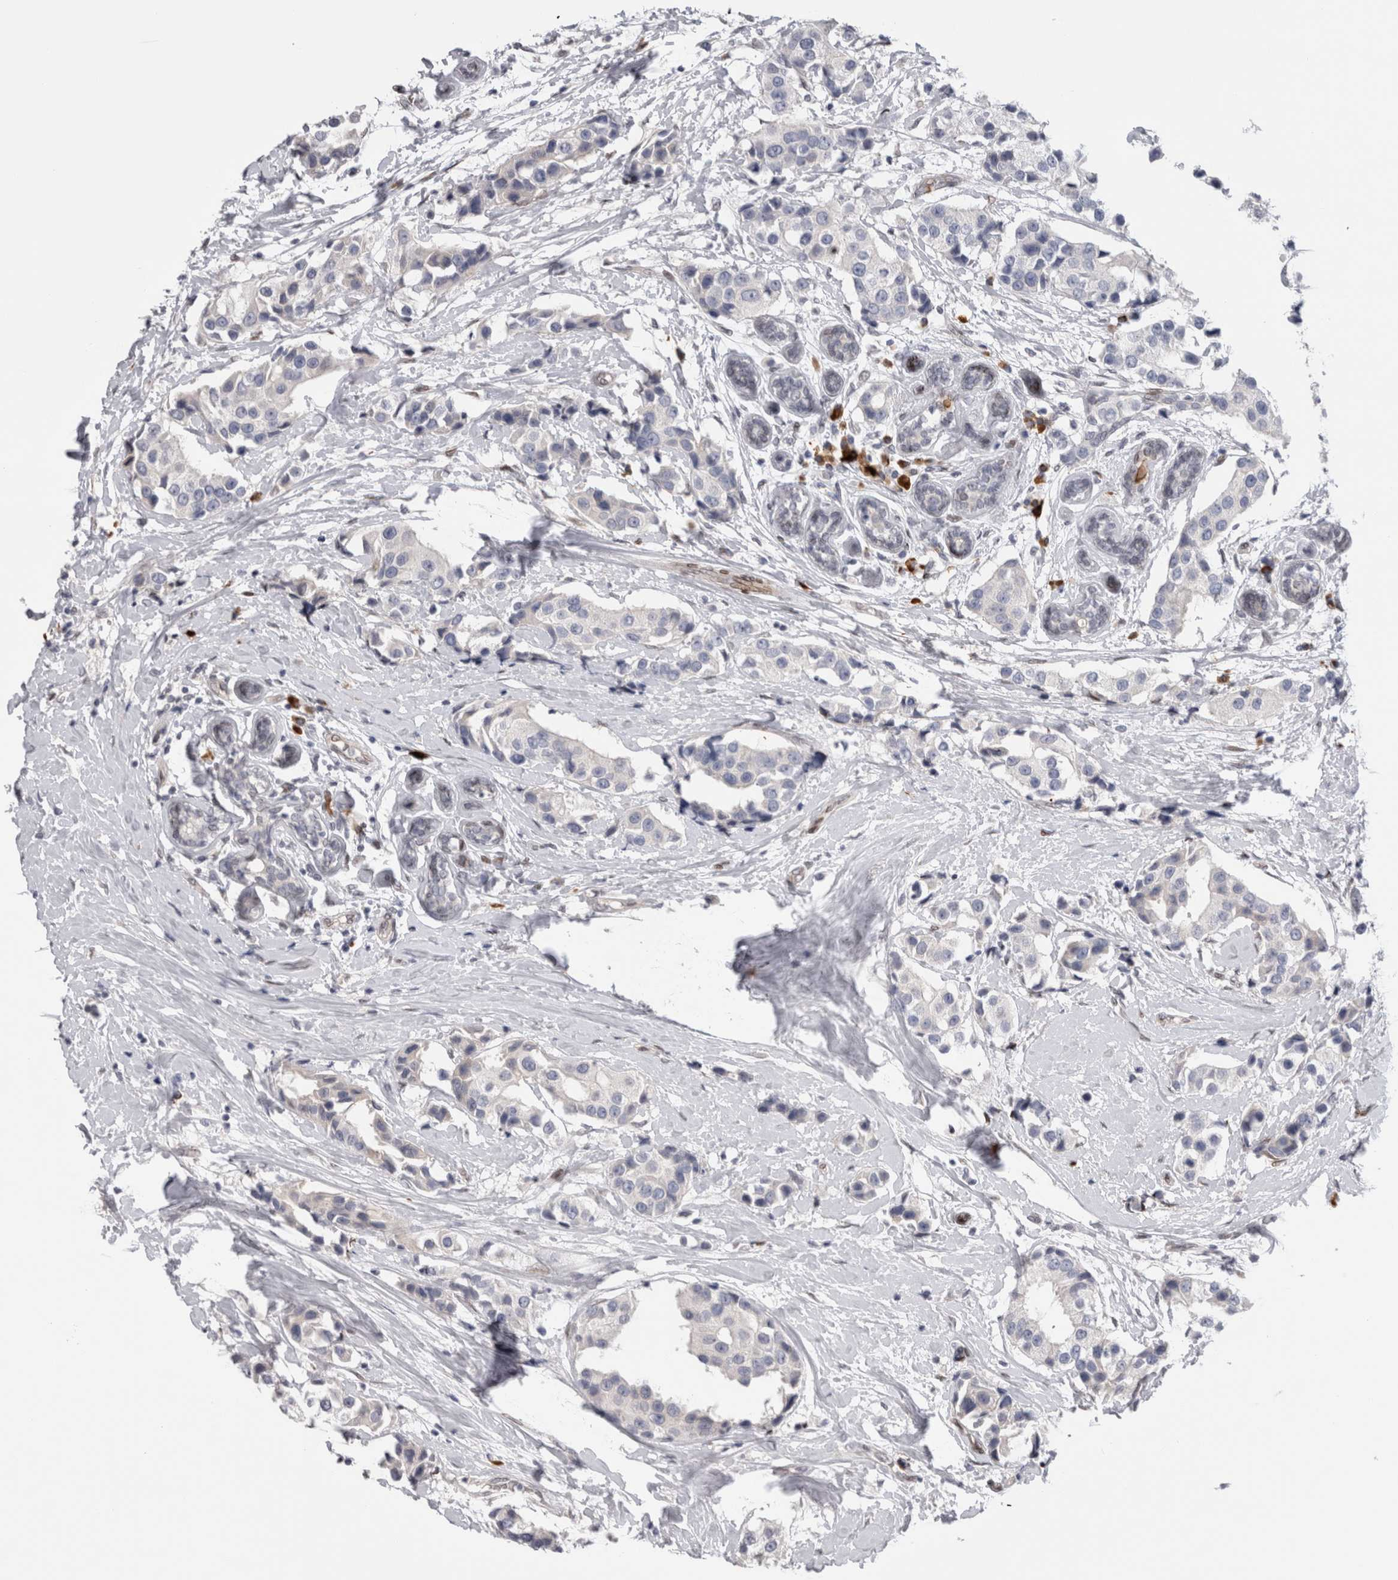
{"staining": {"intensity": "negative", "quantity": "none", "location": "none"}, "tissue": "breast cancer", "cell_type": "Tumor cells", "image_type": "cancer", "snomed": [{"axis": "morphology", "description": "Normal tissue, NOS"}, {"axis": "morphology", "description": "Duct carcinoma"}, {"axis": "topography", "description": "Breast"}], "caption": "Breast intraductal carcinoma was stained to show a protein in brown. There is no significant staining in tumor cells.", "gene": "DMTN", "patient": {"sex": "female", "age": 39}}